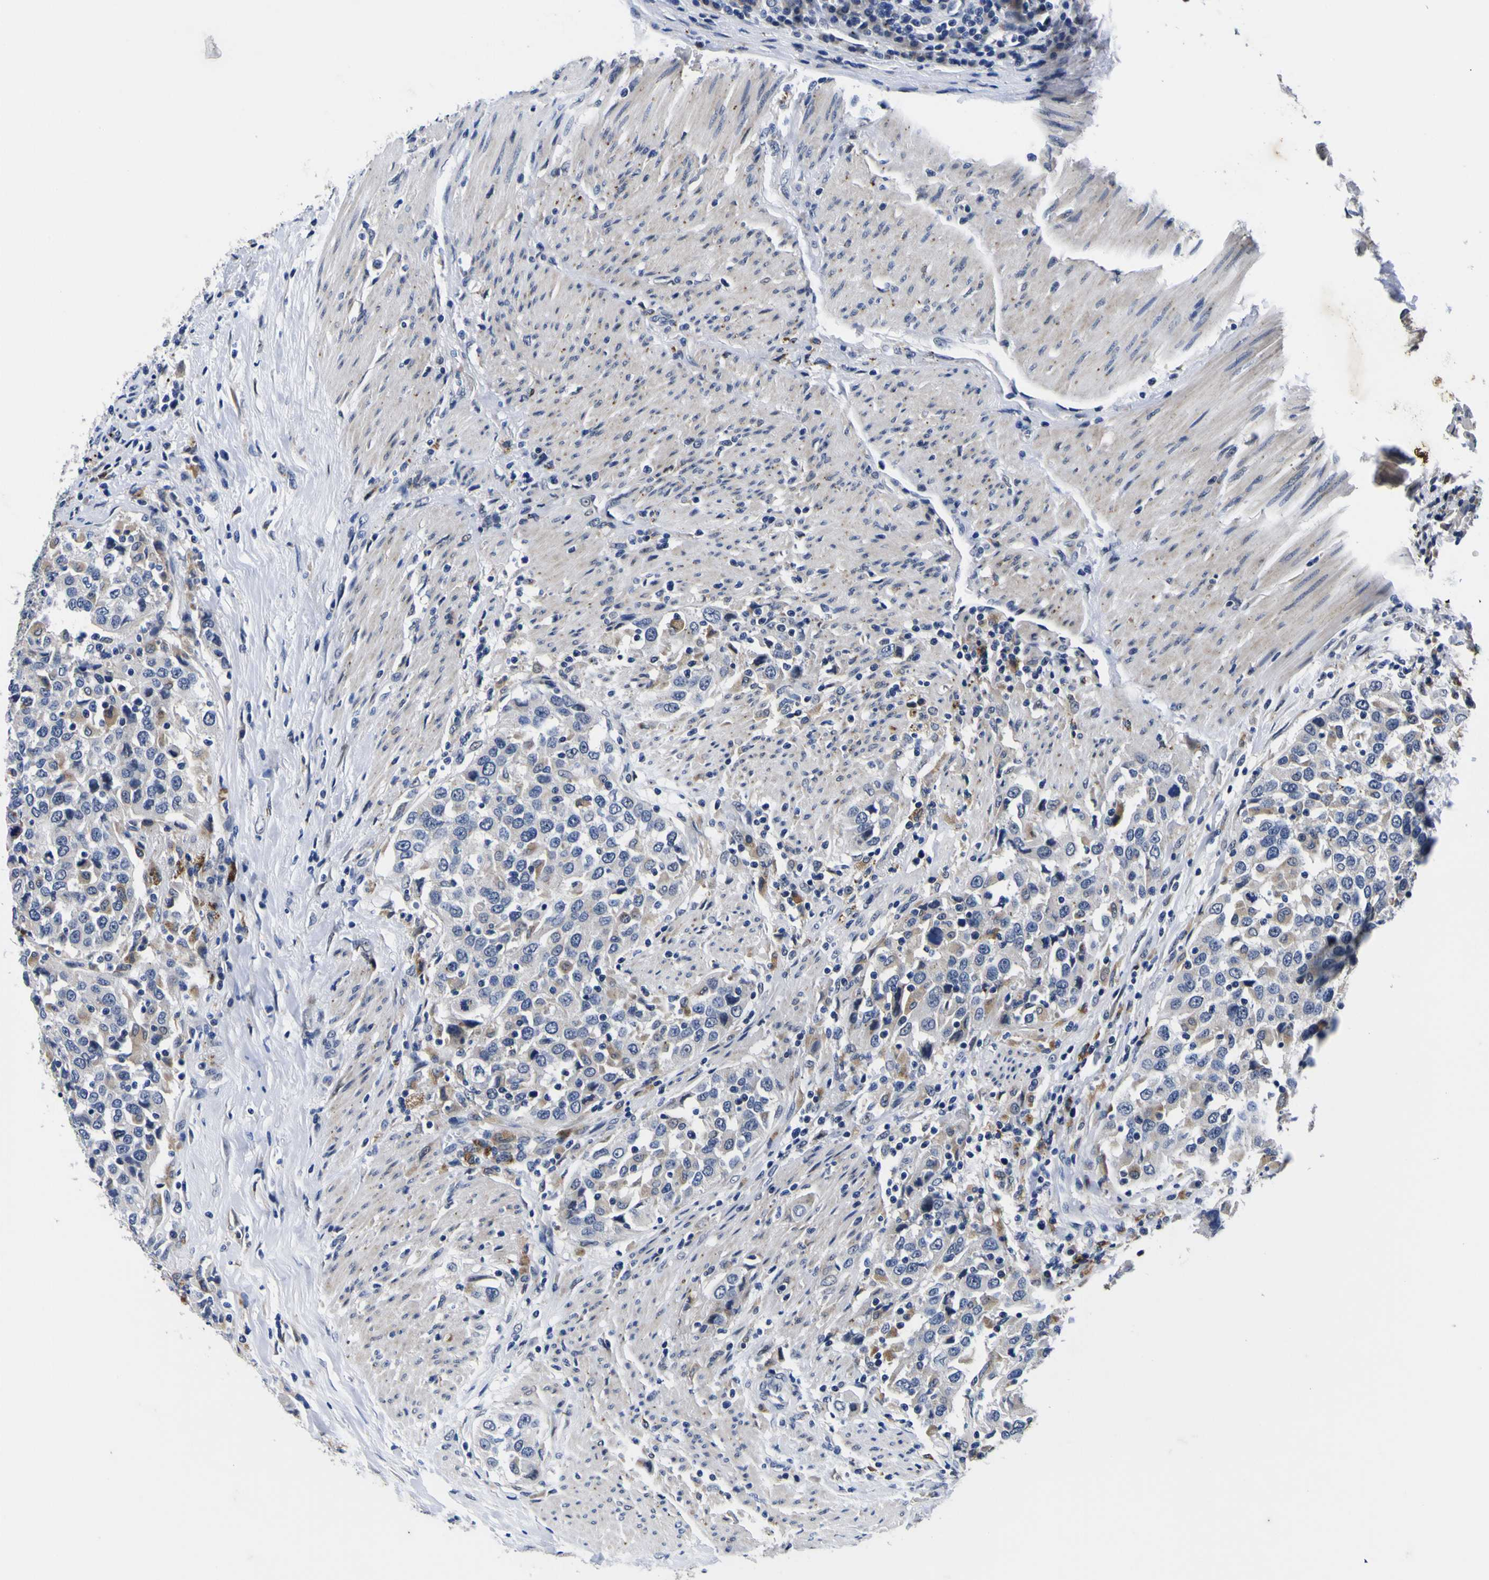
{"staining": {"intensity": "negative", "quantity": "none", "location": "none"}, "tissue": "urothelial cancer", "cell_type": "Tumor cells", "image_type": "cancer", "snomed": [{"axis": "morphology", "description": "Urothelial carcinoma, High grade"}, {"axis": "topography", "description": "Urinary bladder"}], "caption": "This photomicrograph is of high-grade urothelial carcinoma stained with immunohistochemistry (IHC) to label a protein in brown with the nuclei are counter-stained blue. There is no staining in tumor cells. Brightfield microscopy of immunohistochemistry stained with DAB (brown) and hematoxylin (blue), captured at high magnification.", "gene": "IGFLR1", "patient": {"sex": "female", "age": 80}}